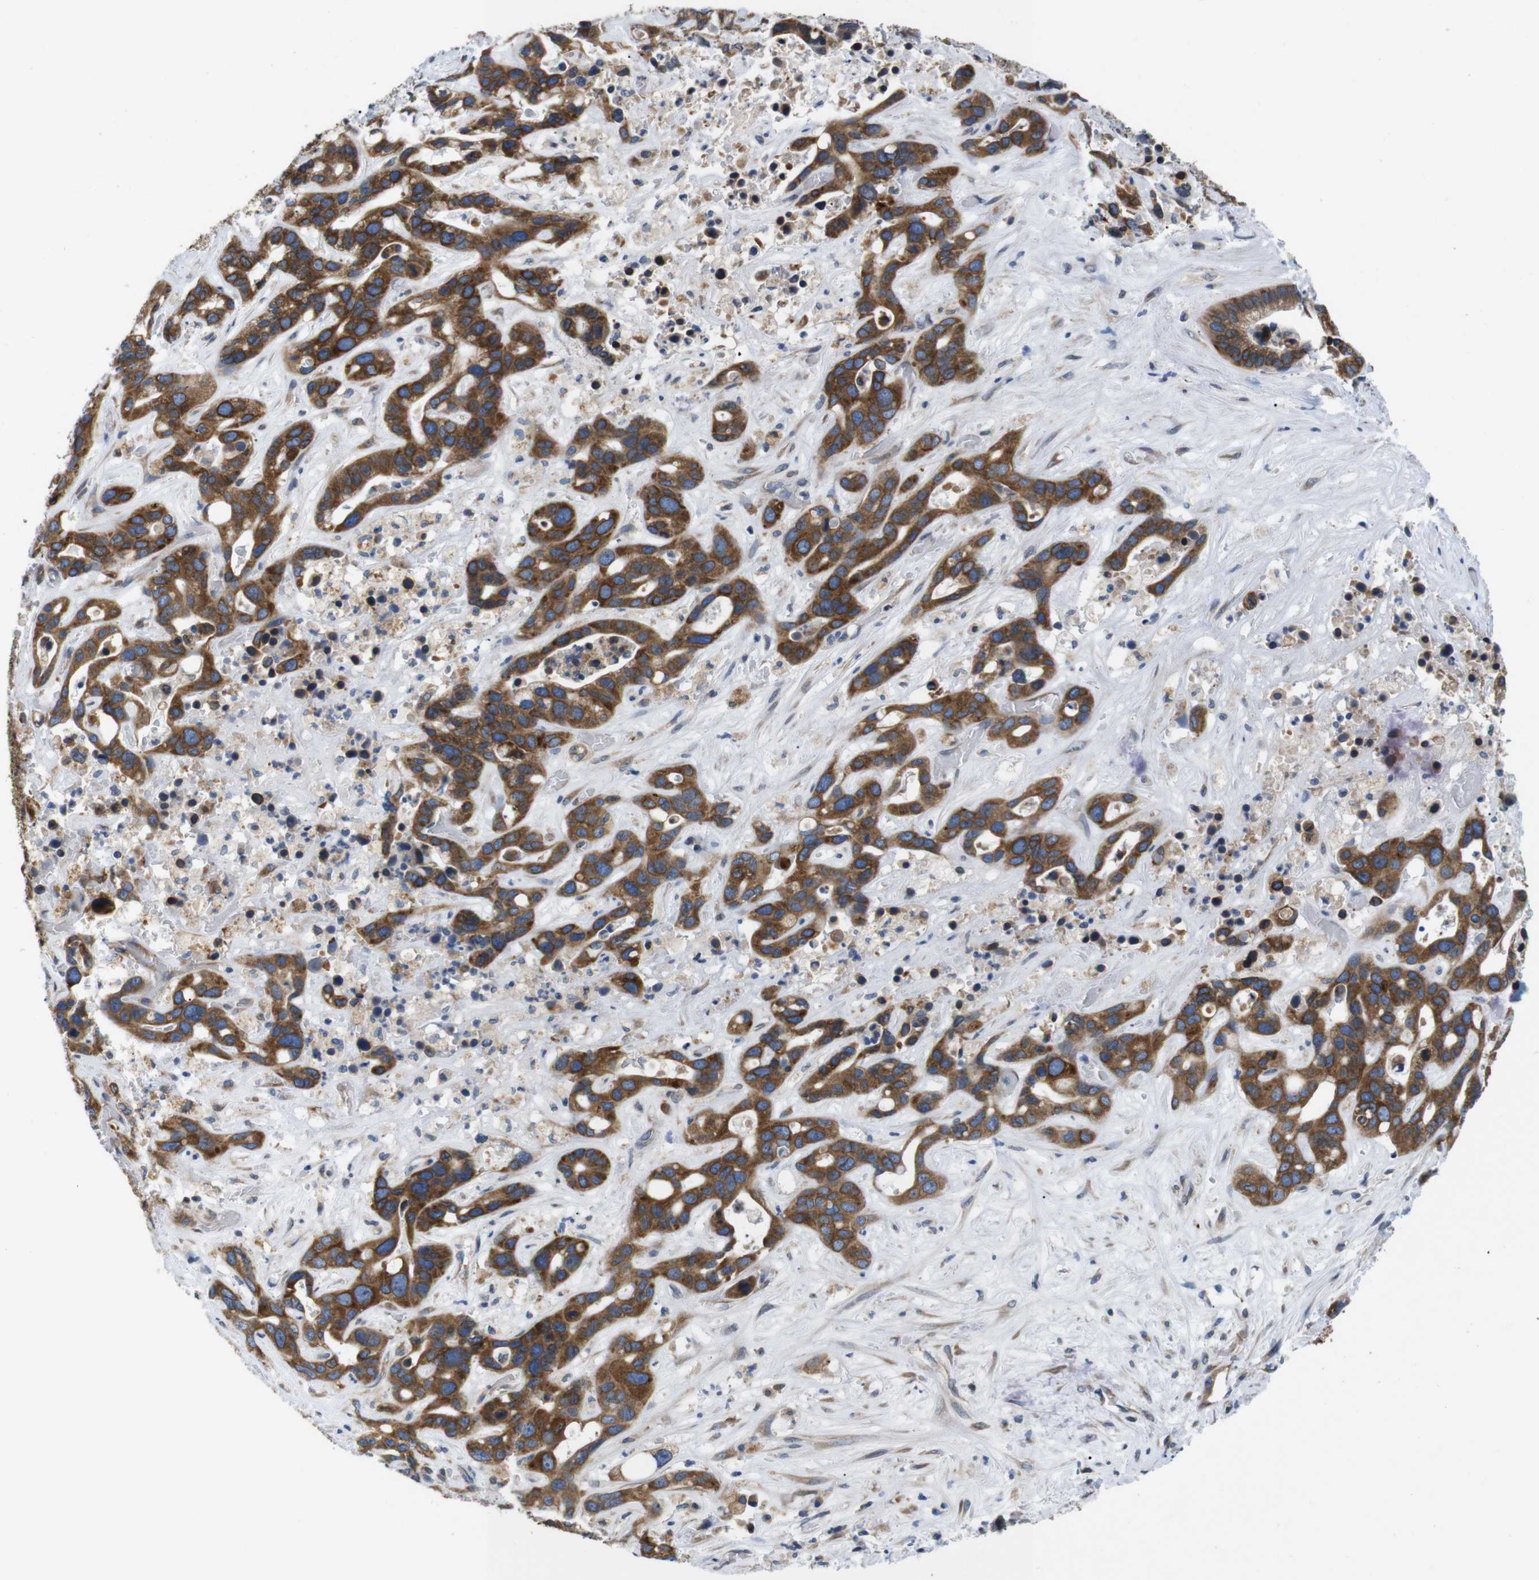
{"staining": {"intensity": "strong", "quantity": ">75%", "location": "cytoplasmic/membranous"}, "tissue": "liver cancer", "cell_type": "Tumor cells", "image_type": "cancer", "snomed": [{"axis": "morphology", "description": "Cholangiocarcinoma"}, {"axis": "topography", "description": "Liver"}], "caption": "Protein staining of liver cancer (cholangiocarcinoma) tissue reveals strong cytoplasmic/membranous staining in about >75% of tumor cells. The staining is performed using DAB (3,3'-diaminobenzidine) brown chromogen to label protein expression. The nuclei are counter-stained blue using hematoxylin.", "gene": "HACD3", "patient": {"sex": "female", "age": 65}}